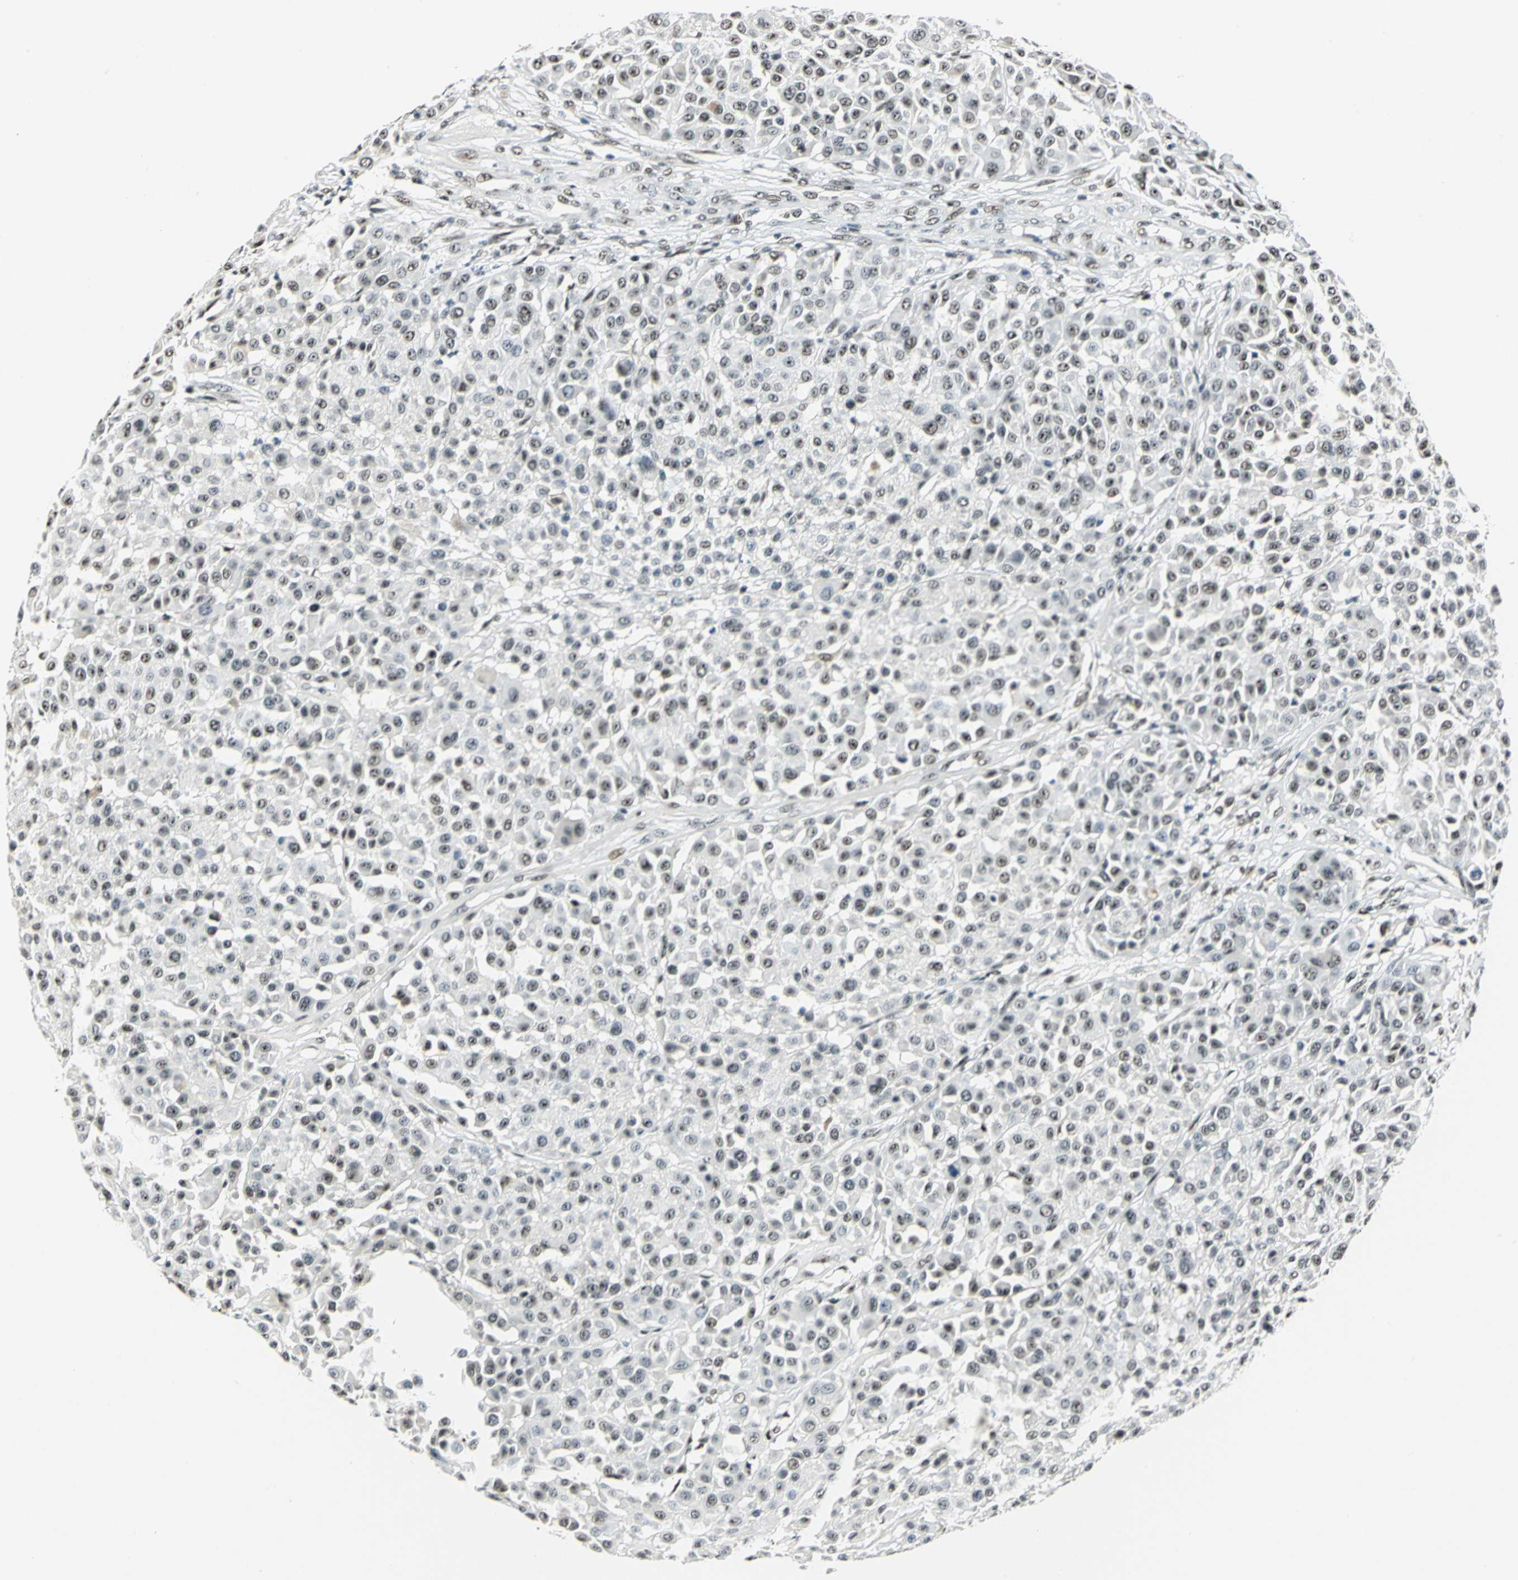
{"staining": {"intensity": "moderate", "quantity": ">75%", "location": "nuclear"}, "tissue": "melanoma", "cell_type": "Tumor cells", "image_type": "cancer", "snomed": [{"axis": "morphology", "description": "Malignant melanoma, Metastatic site"}, {"axis": "topography", "description": "Soft tissue"}], "caption": "An immunohistochemistry histopathology image of tumor tissue is shown. Protein staining in brown shows moderate nuclear positivity in melanoma within tumor cells. (DAB IHC with brightfield microscopy, high magnification).", "gene": "KAT6B", "patient": {"sex": "male", "age": 41}}